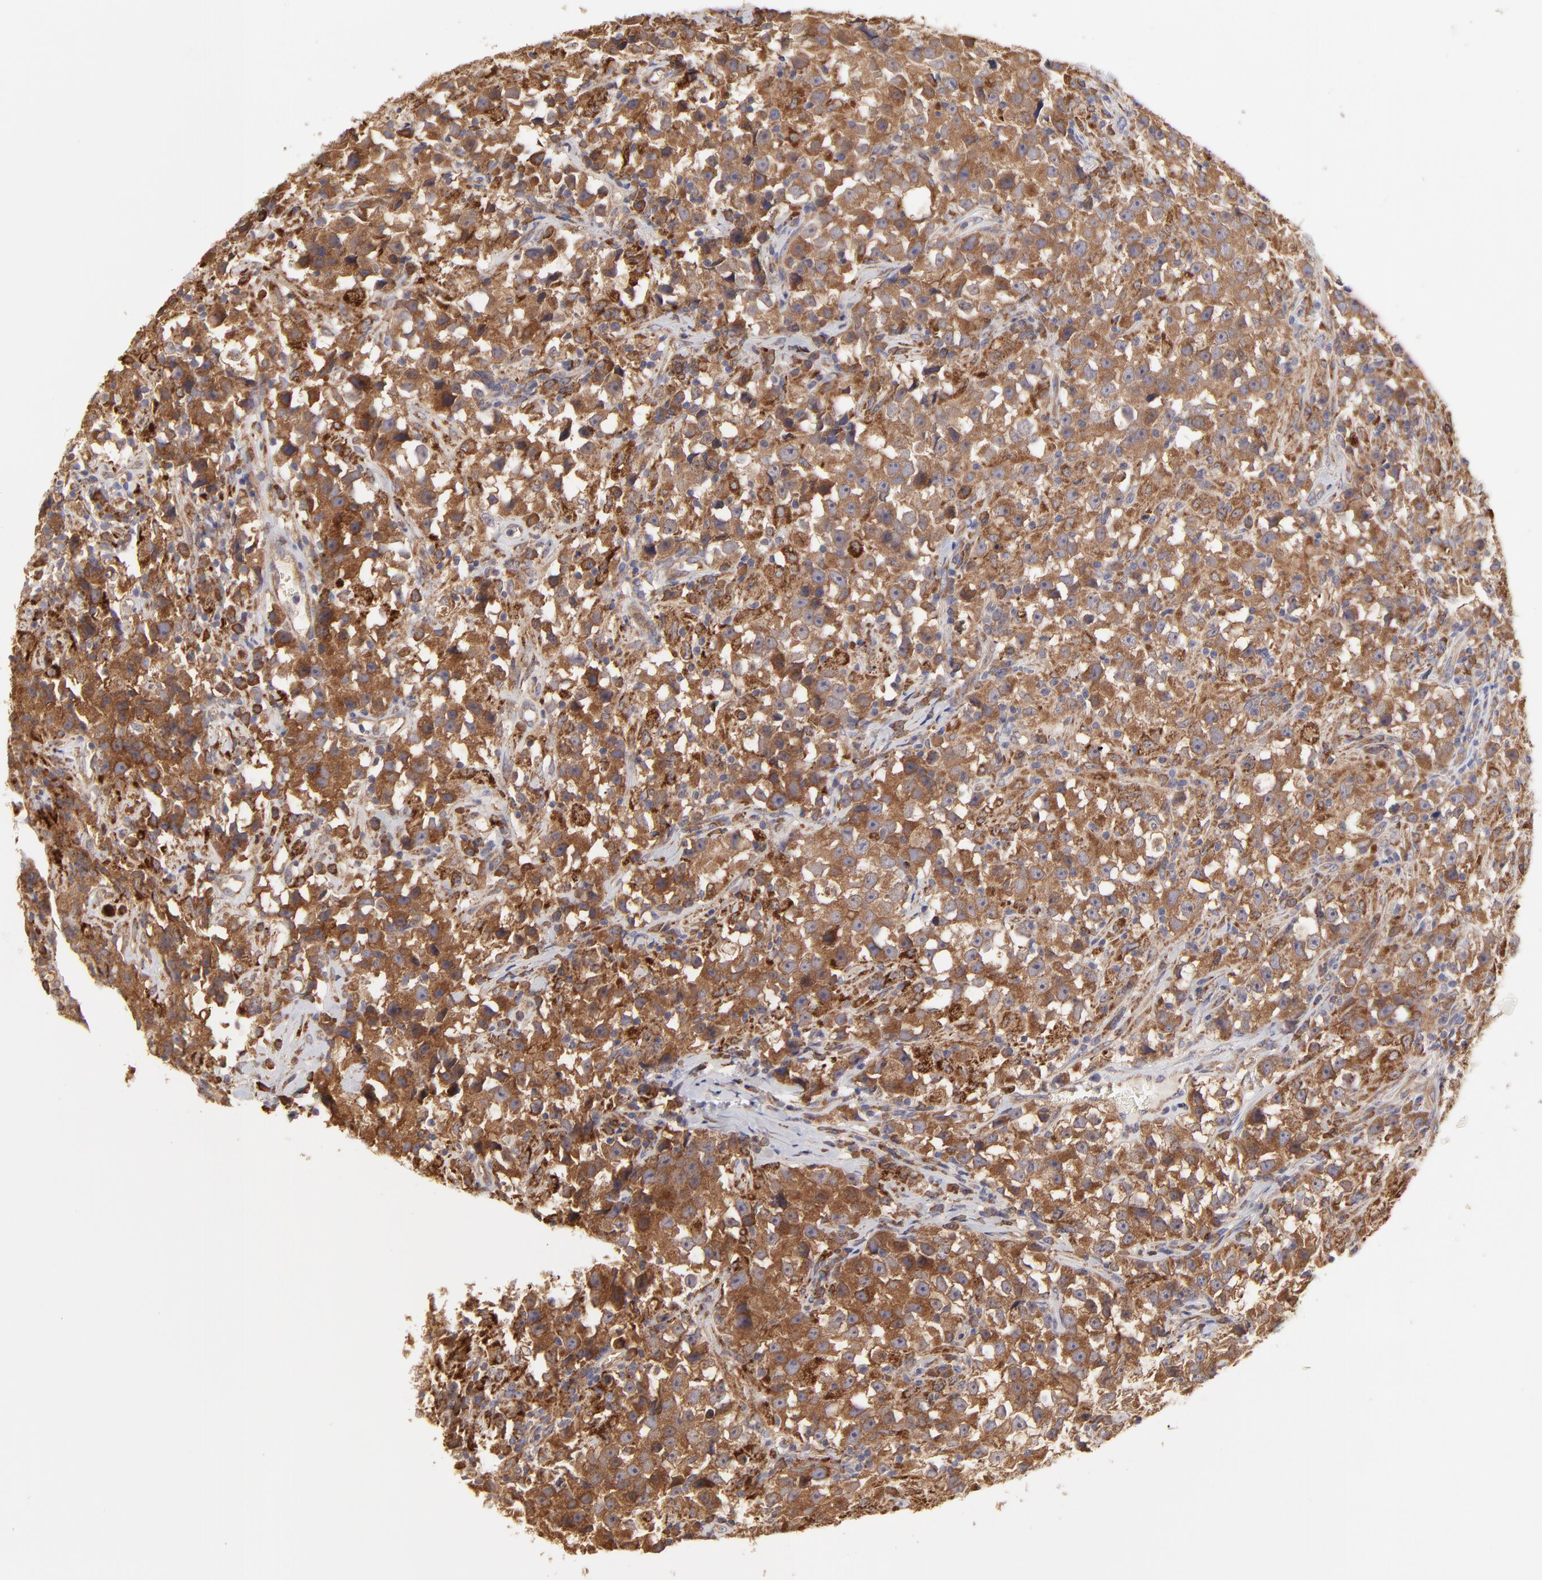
{"staining": {"intensity": "strong", "quantity": ">75%", "location": "cytoplasmic/membranous"}, "tissue": "testis cancer", "cell_type": "Tumor cells", "image_type": "cancer", "snomed": [{"axis": "morphology", "description": "Seminoma, NOS"}, {"axis": "topography", "description": "Testis"}], "caption": "IHC (DAB) staining of human seminoma (testis) shows strong cytoplasmic/membranous protein staining in about >75% of tumor cells.", "gene": "PFKM", "patient": {"sex": "male", "age": 33}}